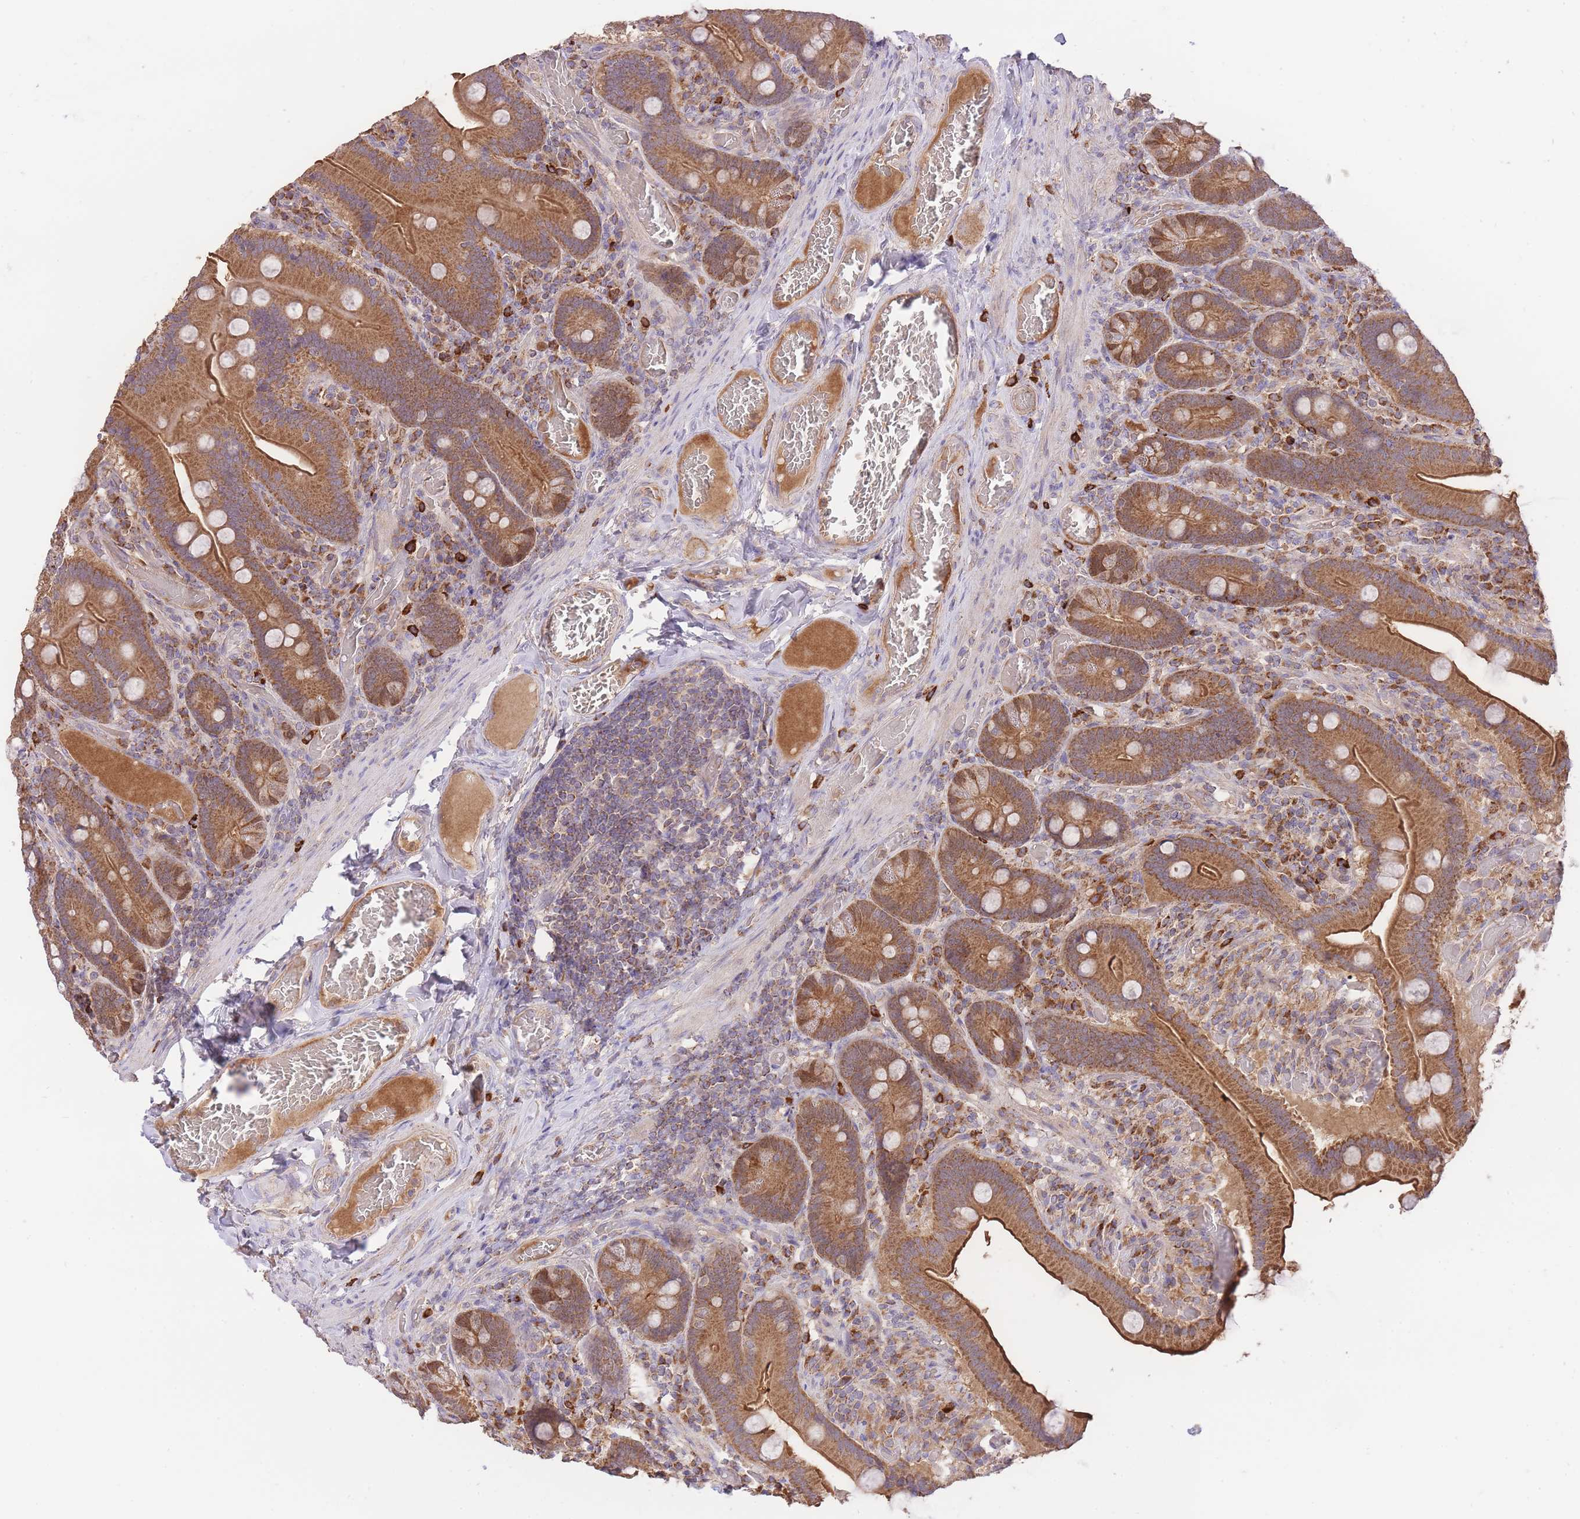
{"staining": {"intensity": "moderate", "quantity": ">75%", "location": "cytoplasmic/membranous"}, "tissue": "duodenum", "cell_type": "Glandular cells", "image_type": "normal", "snomed": [{"axis": "morphology", "description": "Normal tissue, NOS"}, {"axis": "topography", "description": "Duodenum"}], "caption": "An immunohistochemistry (IHC) photomicrograph of benign tissue is shown. Protein staining in brown highlights moderate cytoplasmic/membranous positivity in duodenum within glandular cells.", "gene": "PREP", "patient": {"sex": "female", "age": 62}}